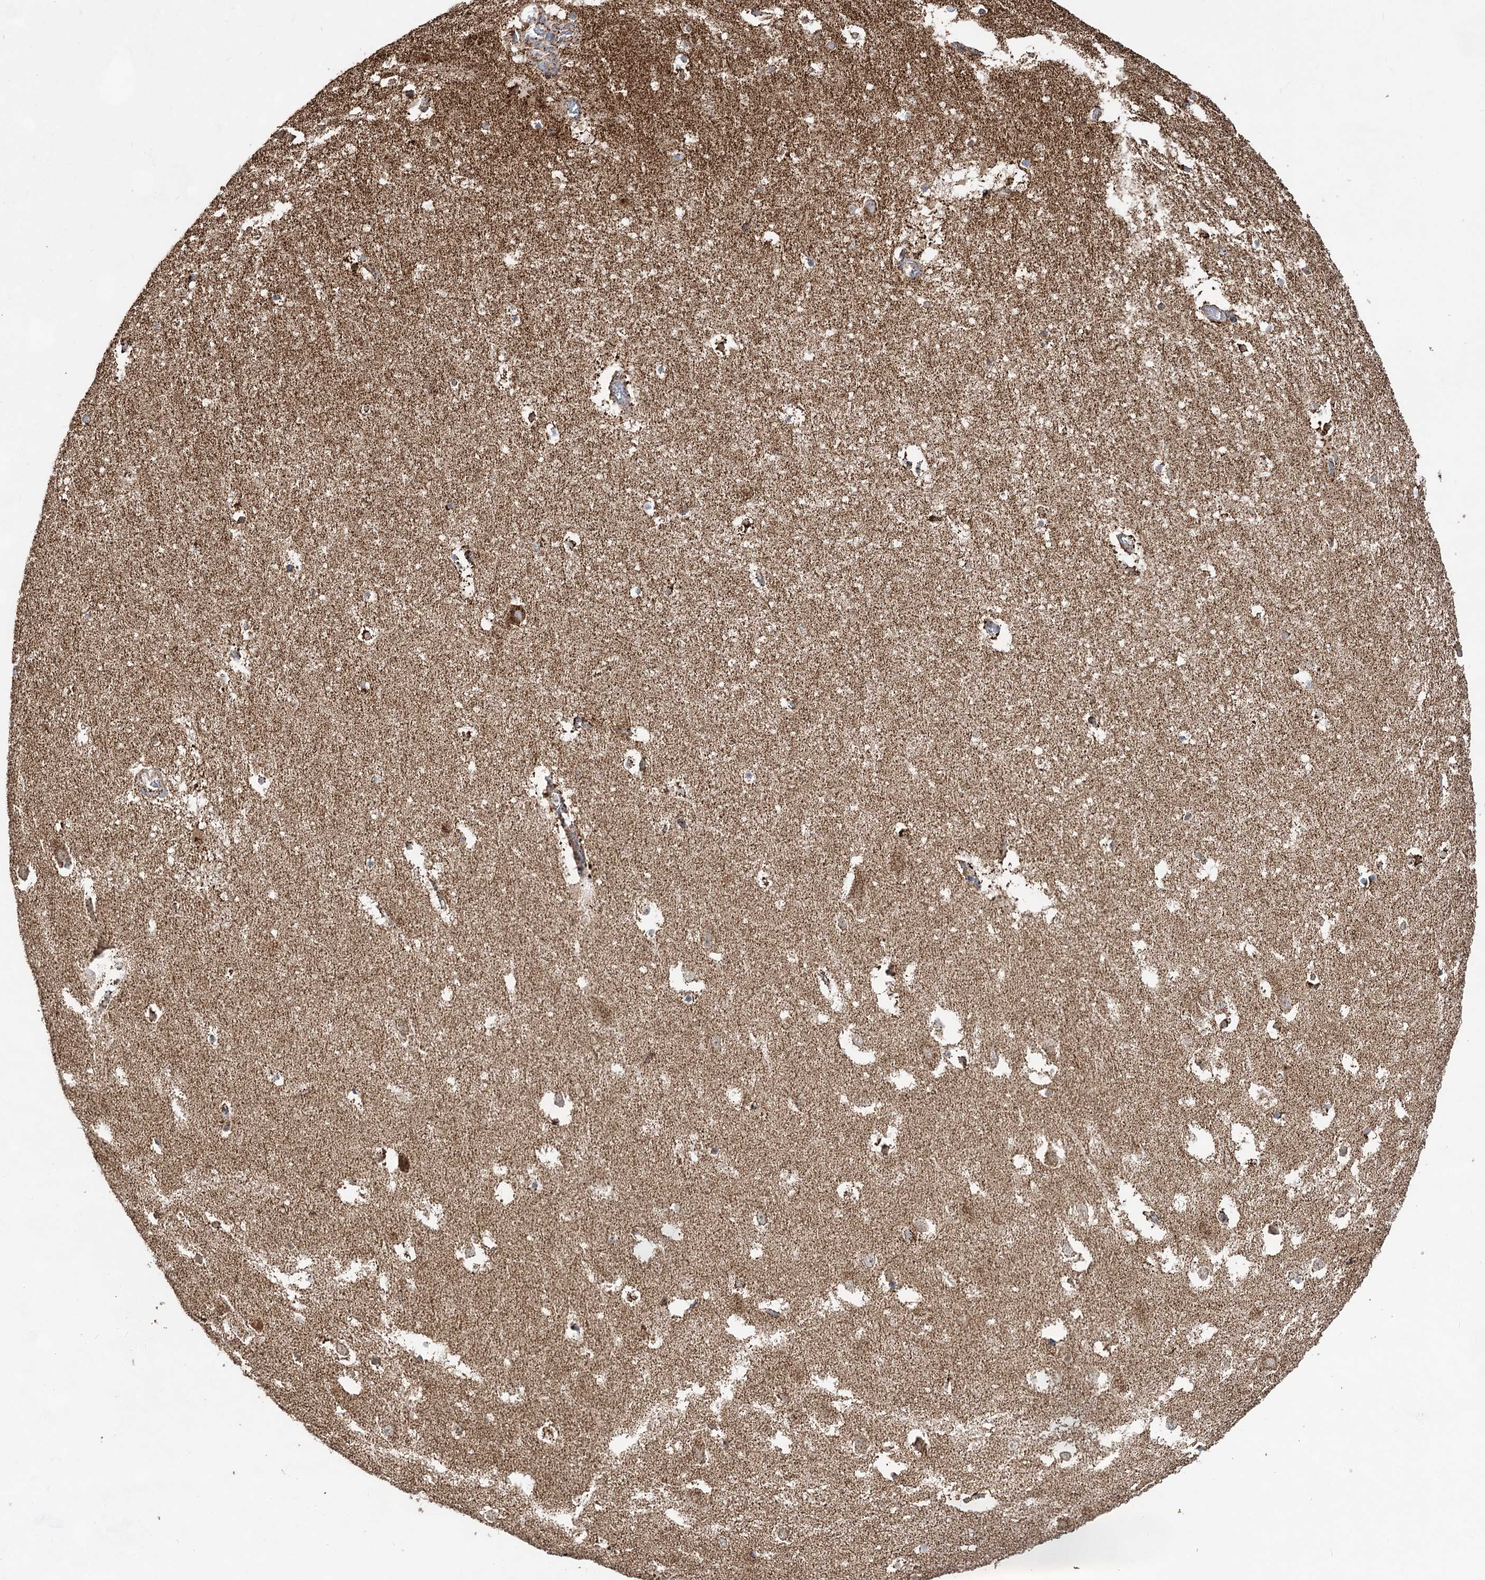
{"staining": {"intensity": "moderate", "quantity": ">75%", "location": "cytoplasmic/membranous"}, "tissue": "hippocampus", "cell_type": "Glial cells", "image_type": "normal", "snomed": [{"axis": "morphology", "description": "Normal tissue, NOS"}, {"axis": "topography", "description": "Hippocampus"}], "caption": "Immunohistochemistry image of benign hippocampus: human hippocampus stained using IHC demonstrates medium levels of moderate protein expression localized specifically in the cytoplasmic/membranous of glial cells, appearing as a cytoplasmic/membranous brown color.", "gene": "NADK2", "patient": {"sex": "female", "age": 52}}